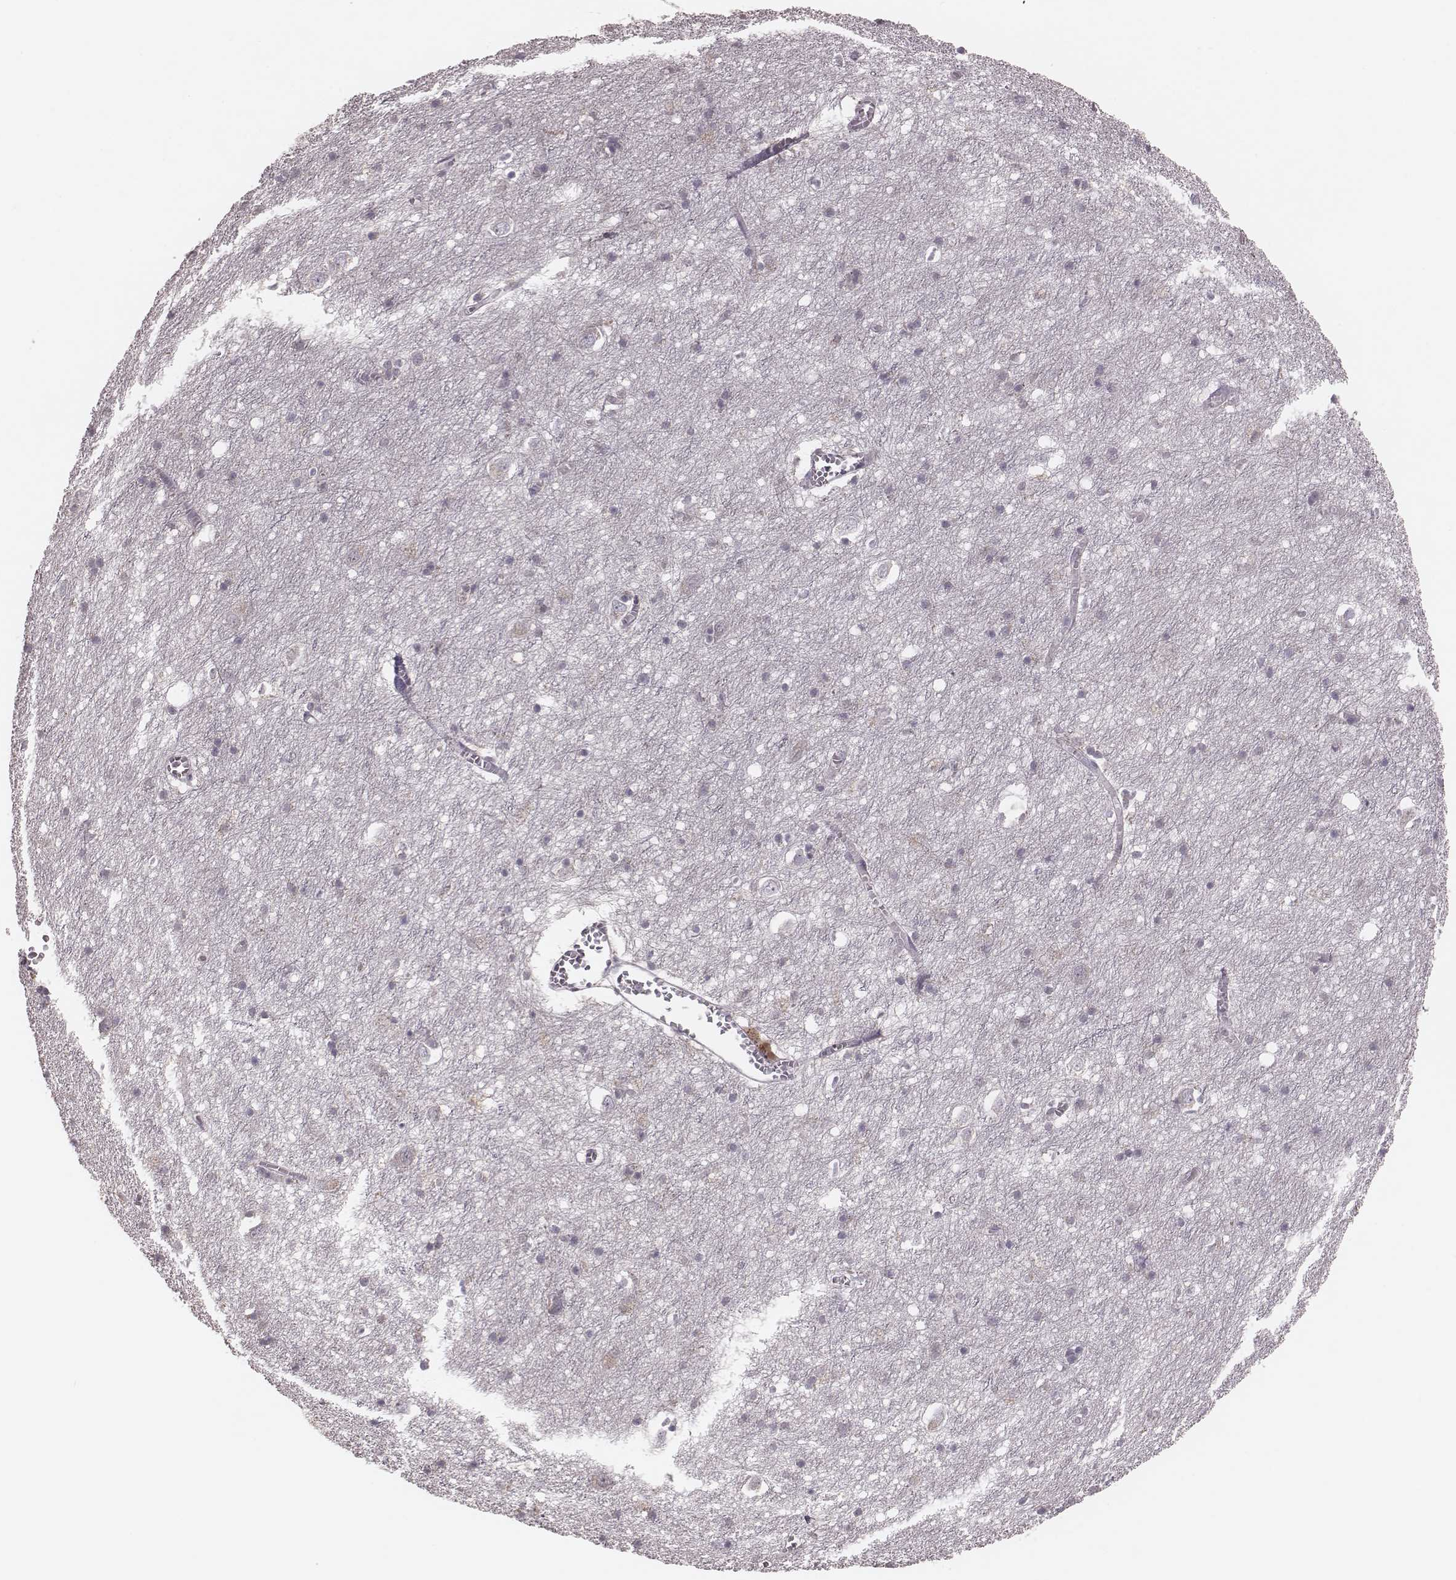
{"staining": {"intensity": "negative", "quantity": "none", "location": "none"}, "tissue": "cerebral cortex", "cell_type": "Endothelial cells", "image_type": "normal", "snomed": [{"axis": "morphology", "description": "Normal tissue, NOS"}, {"axis": "topography", "description": "Cerebral cortex"}], "caption": "The photomicrograph reveals no significant positivity in endothelial cells of cerebral cortex.", "gene": "MRPS27", "patient": {"sex": "male", "age": 70}}